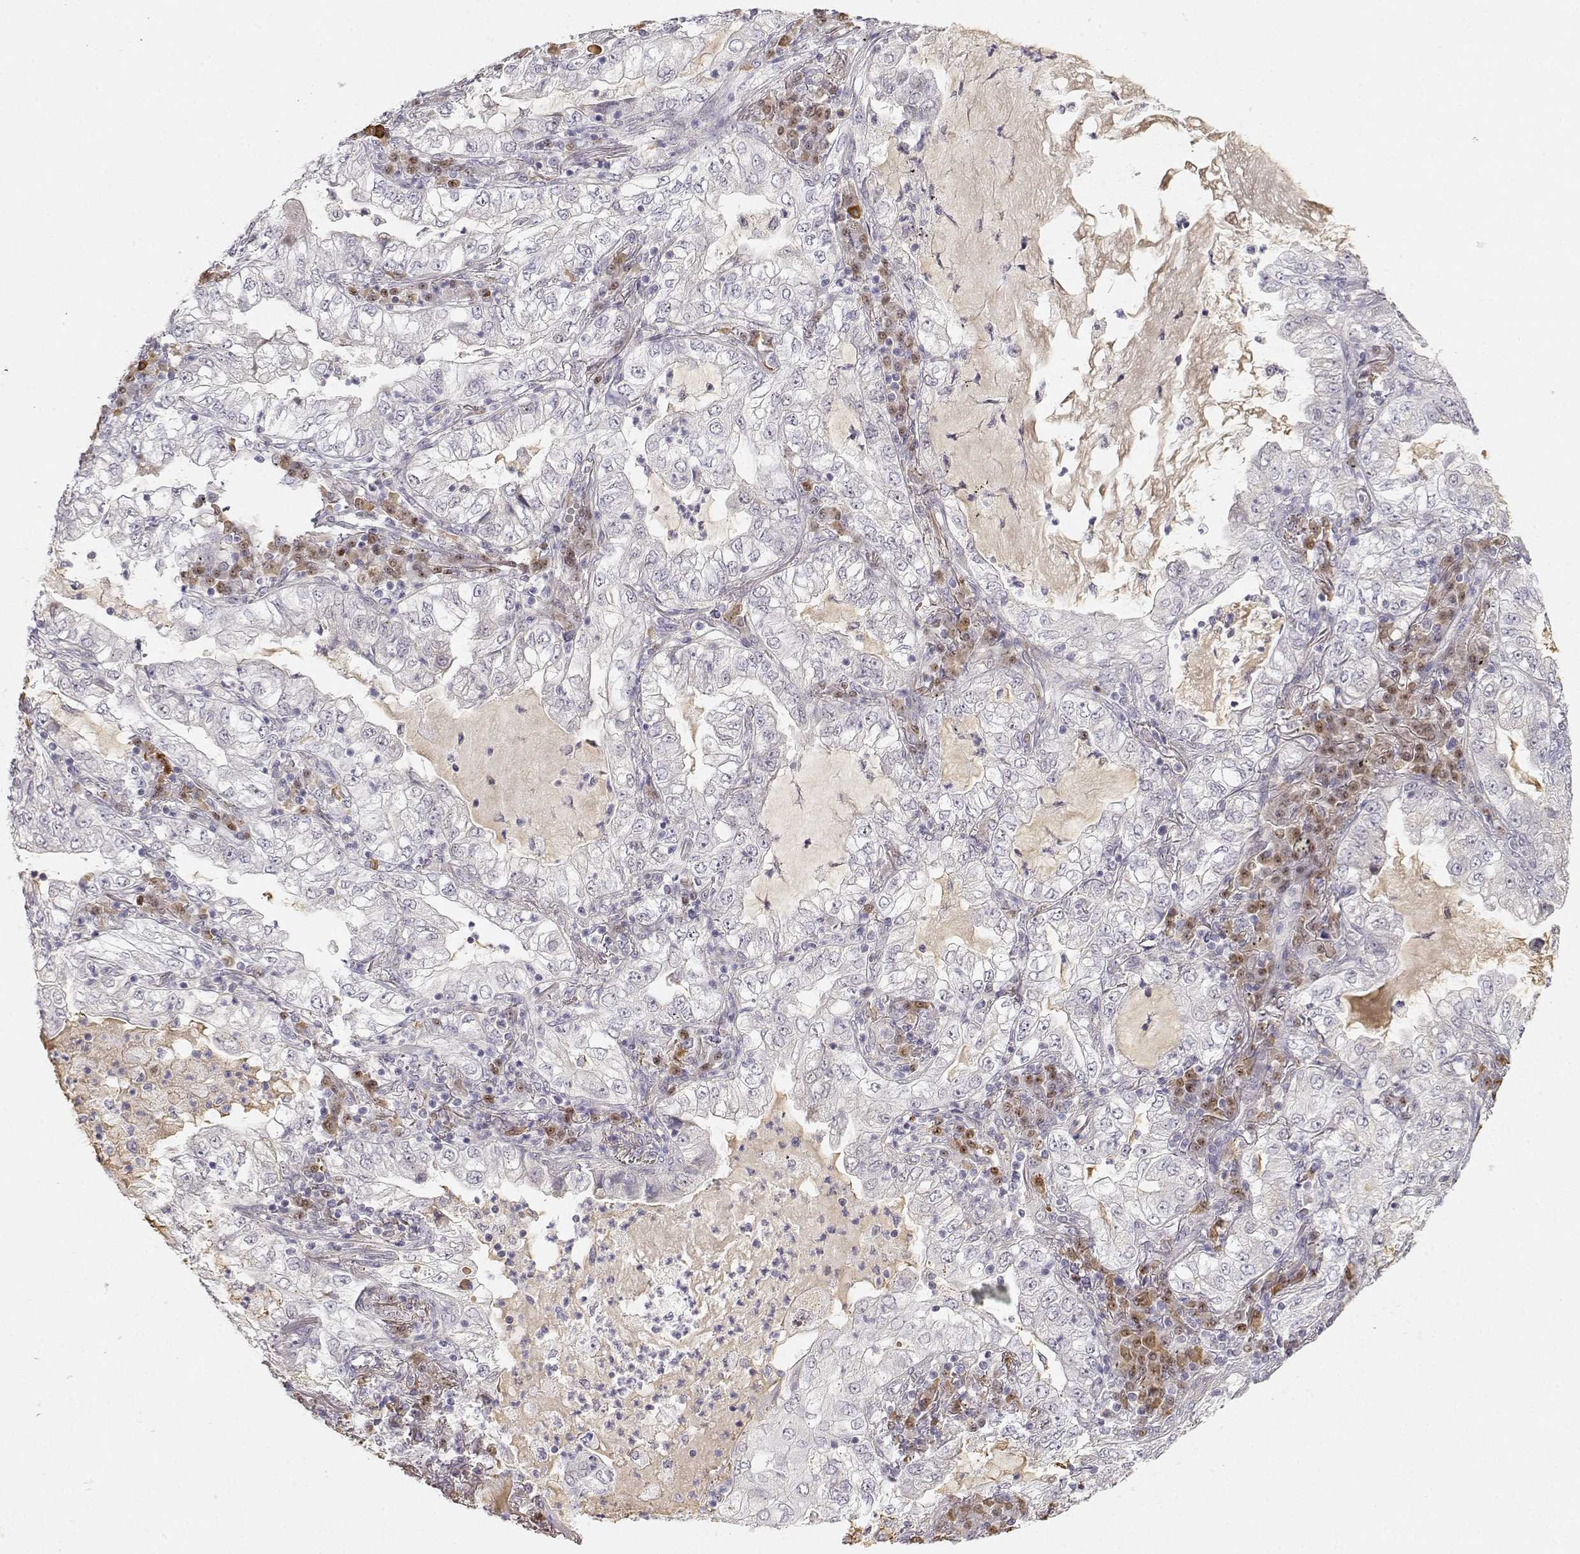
{"staining": {"intensity": "negative", "quantity": "none", "location": "none"}, "tissue": "lung cancer", "cell_type": "Tumor cells", "image_type": "cancer", "snomed": [{"axis": "morphology", "description": "Adenocarcinoma, NOS"}, {"axis": "topography", "description": "Lung"}], "caption": "Immunohistochemistry (IHC) of human lung adenocarcinoma demonstrates no positivity in tumor cells.", "gene": "EAF2", "patient": {"sex": "female", "age": 73}}